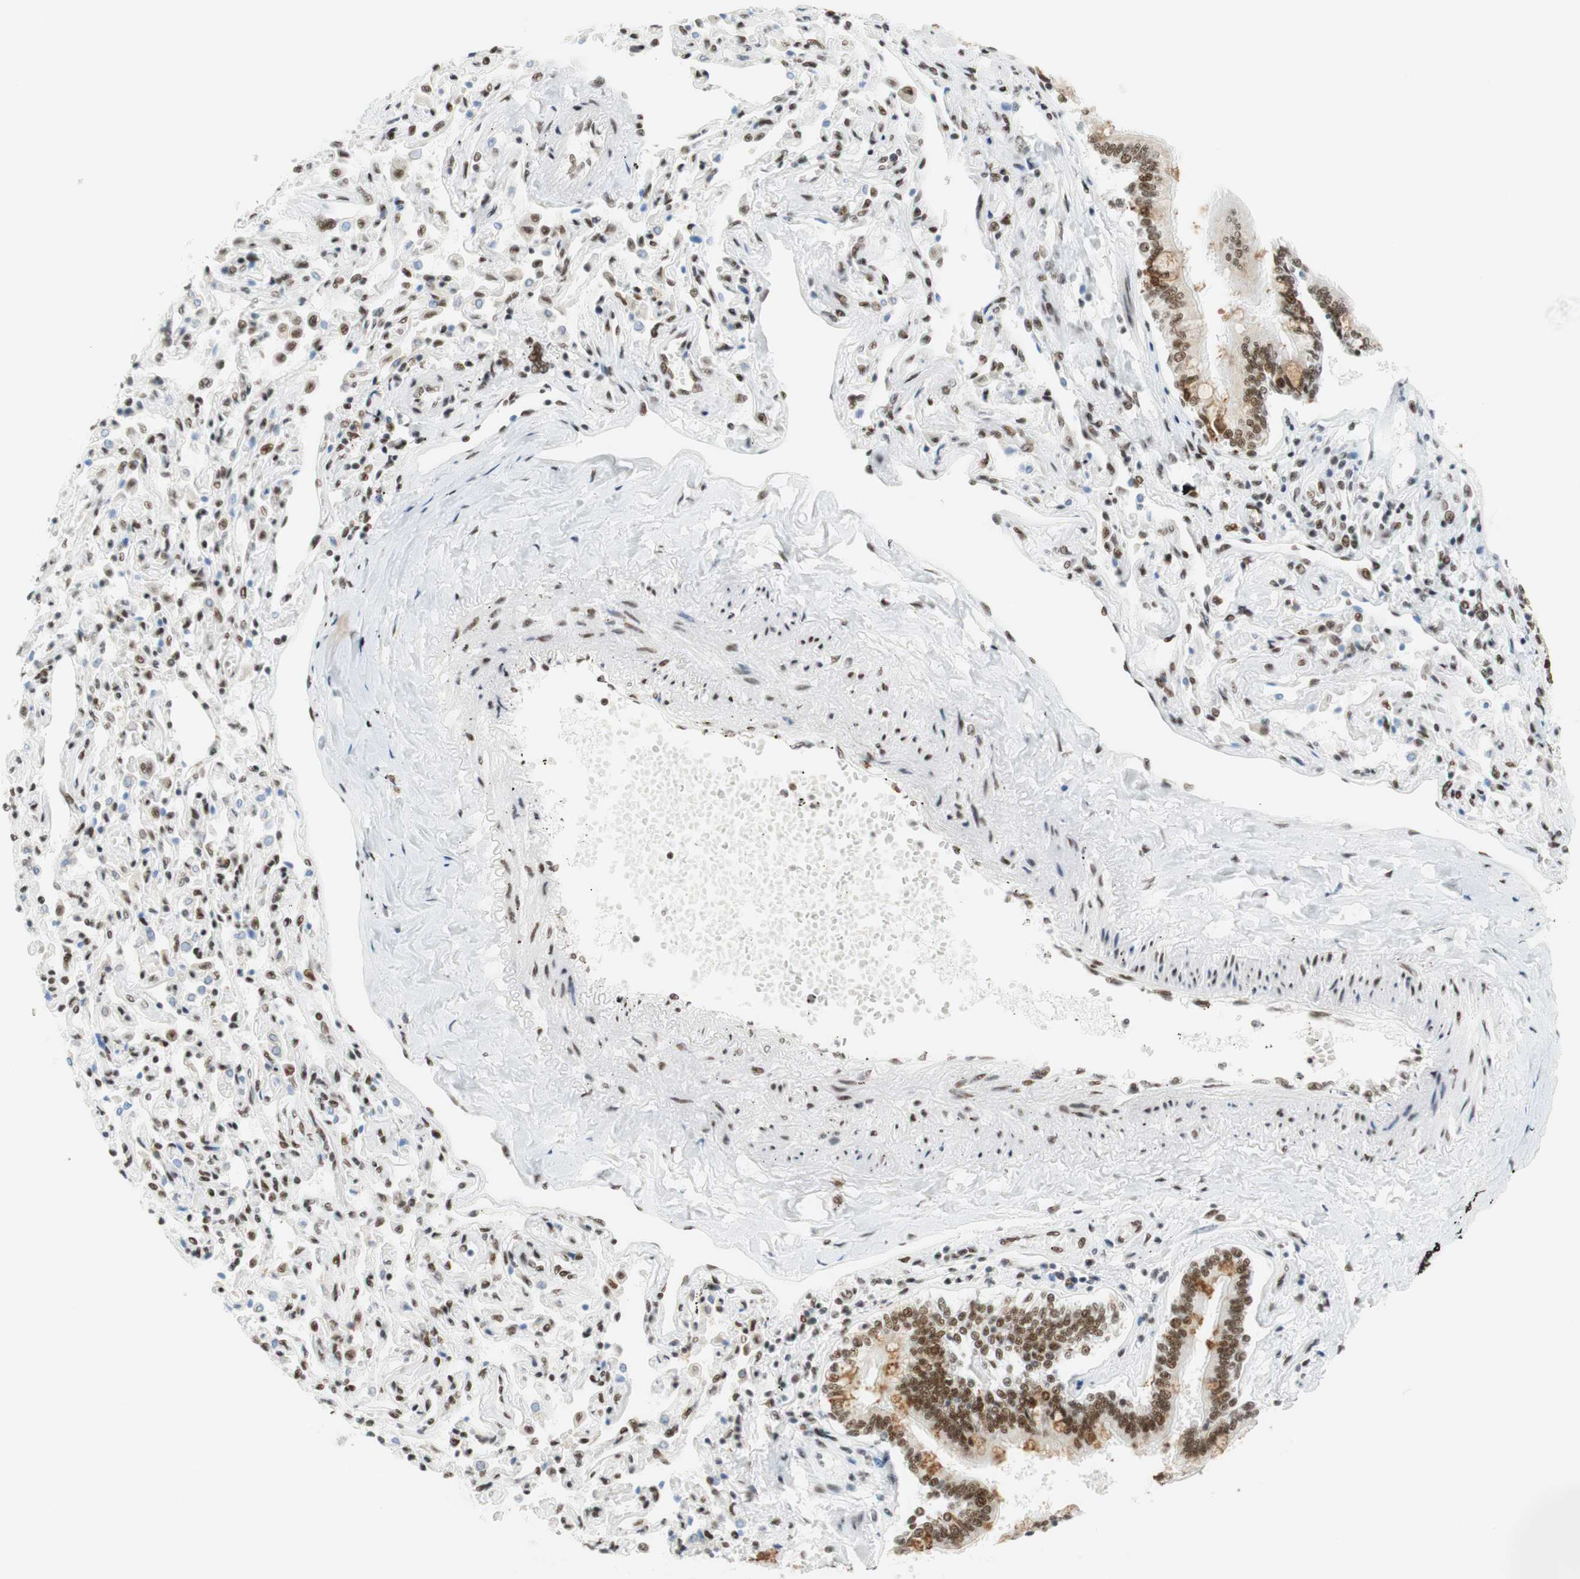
{"staining": {"intensity": "moderate", "quantity": ">75%", "location": "nuclear"}, "tissue": "bronchus", "cell_type": "Respiratory epithelial cells", "image_type": "normal", "snomed": [{"axis": "morphology", "description": "Normal tissue, NOS"}, {"axis": "topography", "description": "Bronchus"}, {"axis": "topography", "description": "Lung"}], "caption": "A photomicrograph of bronchus stained for a protein exhibits moderate nuclear brown staining in respiratory epithelial cells. The protein of interest is shown in brown color, while the nuclei are stained blue.", "gene": "RNF20", "patient": {"sex": "male", "age": 64}}